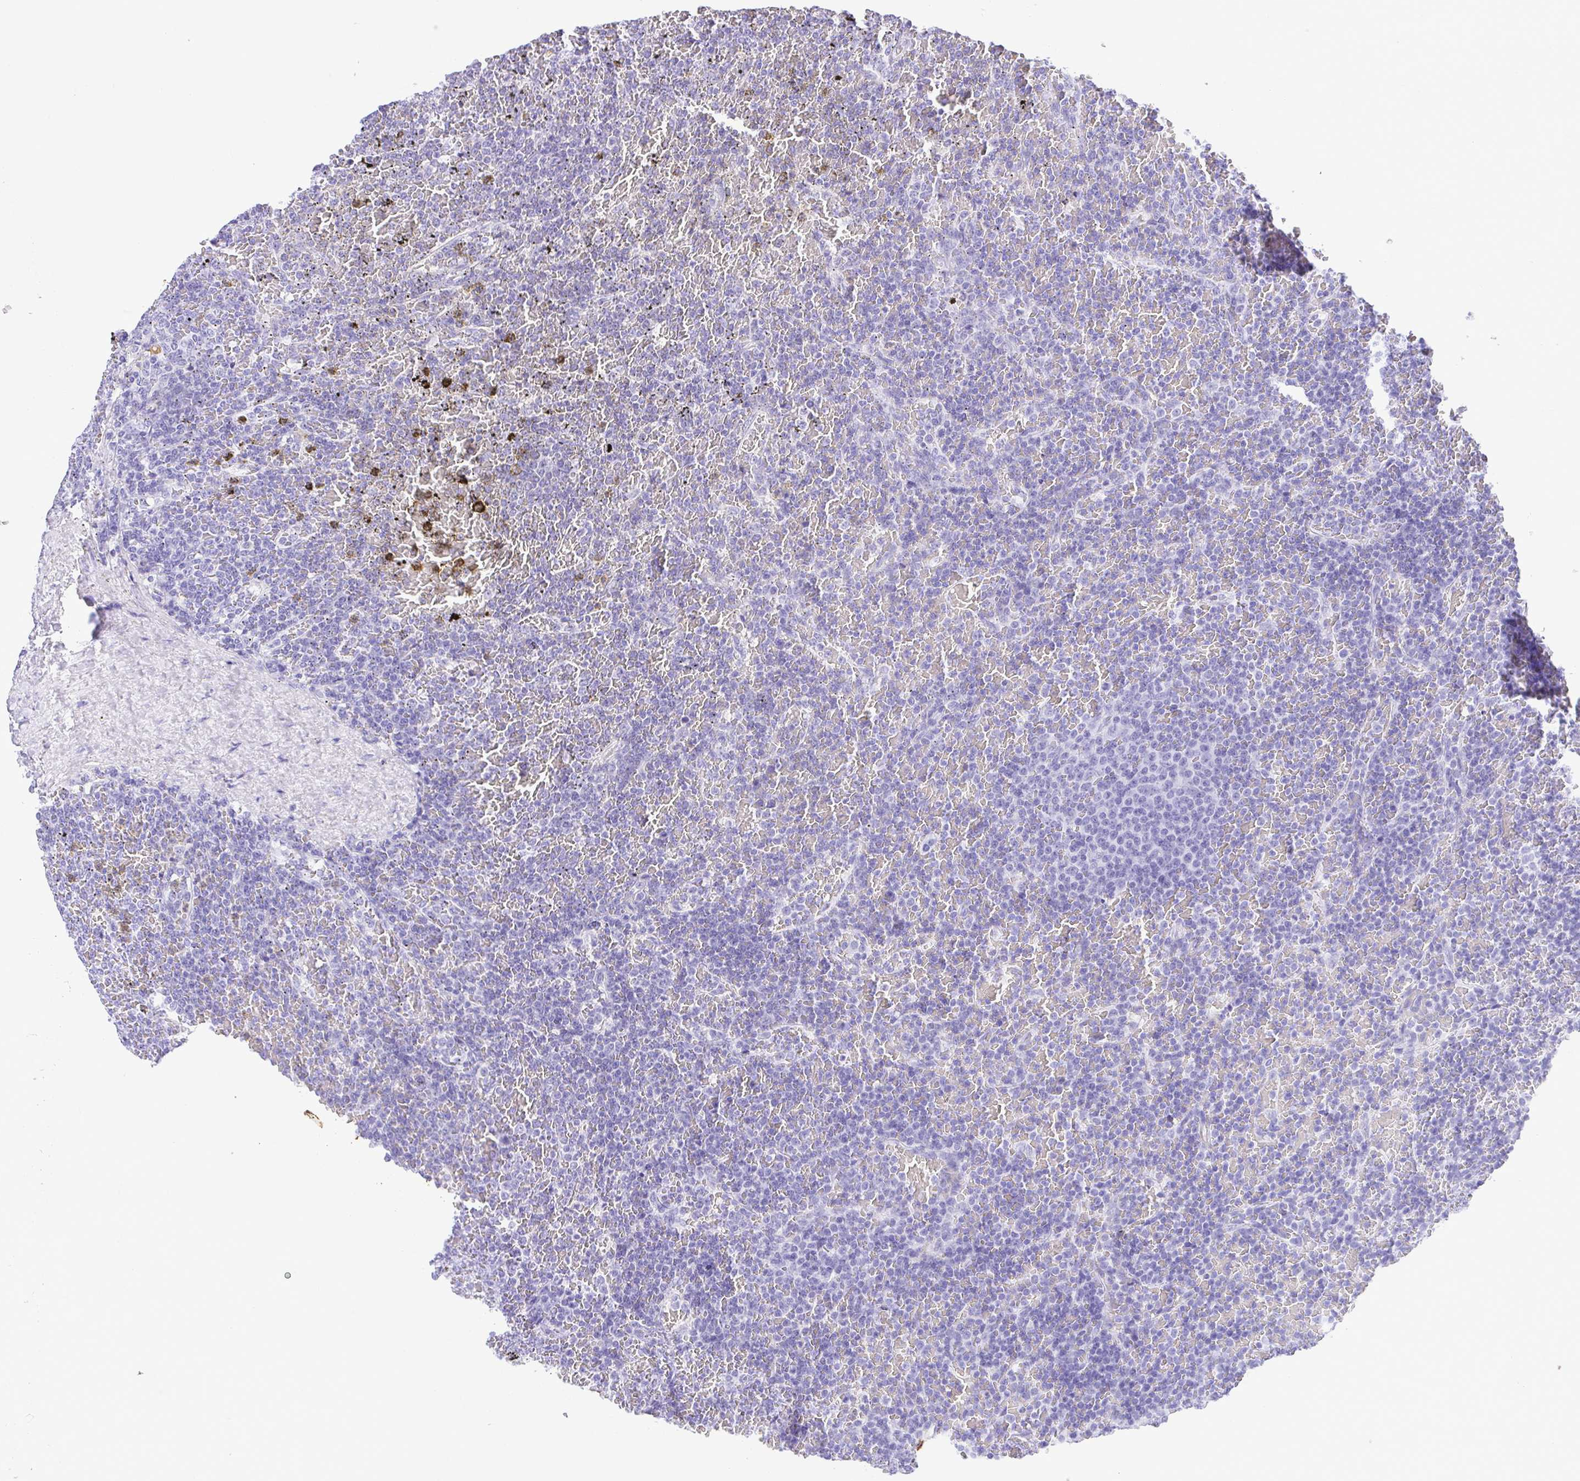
{"staining": {"intensity": "negative", "quantity": "none", "location": "none"}, "tissue": "lymphoma", "cell_type": "Tumor cells", "image_type": "cancer", "snomed": [{"axis": "morphology", "description": "Malignant lymphoma, non-Hodgkin's type, Low grade"}, {"axis": "topography", "description": "Spleen"}], "caption": "DAB (3,3'-diaminobenzidine) immunohistochemical staining of human lymphoma shows no significant expression in tumor cells.", "gene": "CDSN", "patient": {"sex": "female", "age": 77}}